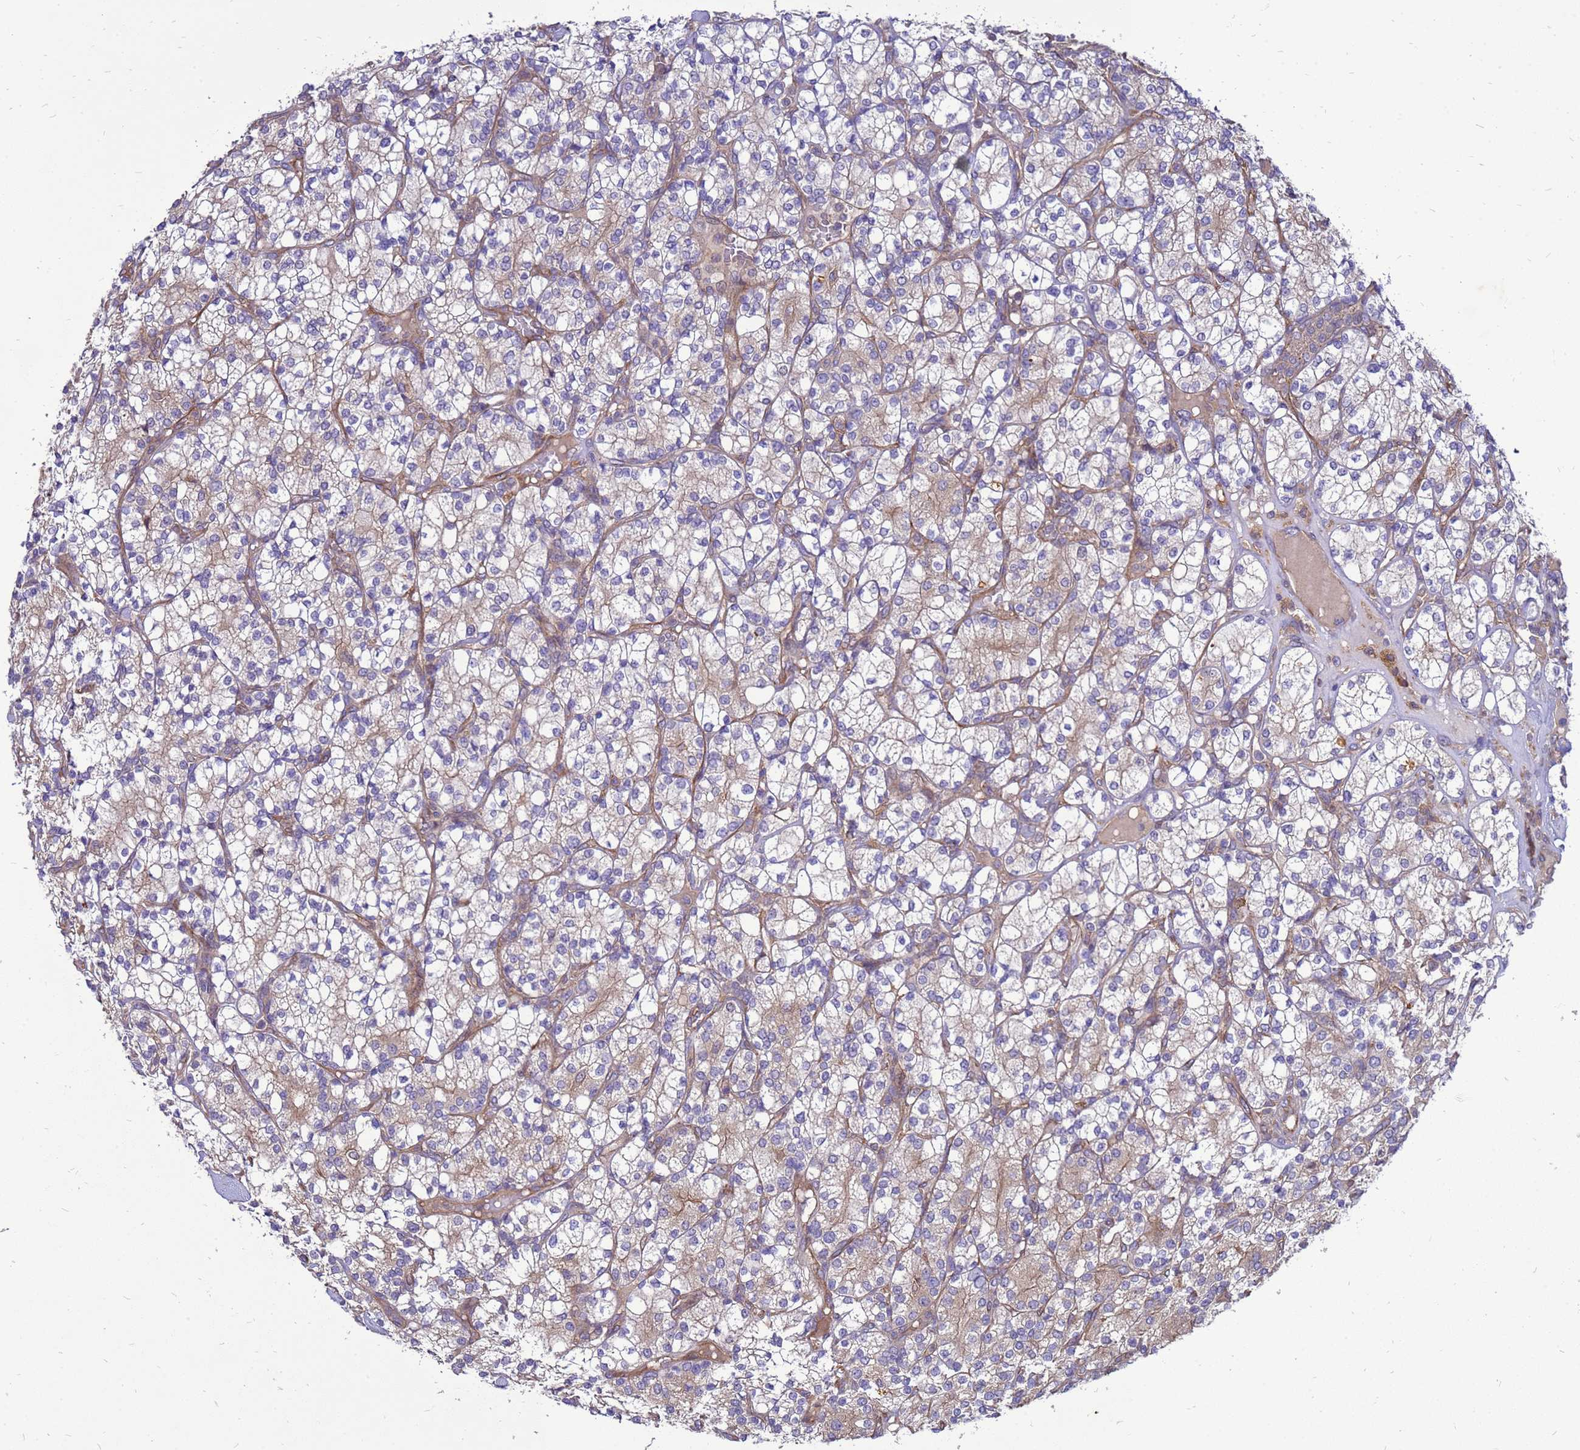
{"staining": {"intensity": "weak", "quantity": "25%-75%", "location": "cytoplasmic/membranous"}, "tissue": "renal cancer", "cell_type": "Tumor cells", "image_type": "cancer", "snomed": [{"axis": "morphology", "description": "Adenocarcinoma, NOS"}, {"axis": "topography", "description": "Kidney"}], "caption": "Adenocarcinoma (renal) tissue reveals weak cytoplasmic/membranous expression in approximately 25%-75% of tumor cells The staining was performed using DAB (3,3'-diaminobenzidine) to visualize the protein expression in brown, while the nuclei were stained in blue with hematoxylin (Magnification: 20x).", "gene": "RNF215", "patient": {"sex": "male", "age": 77}}